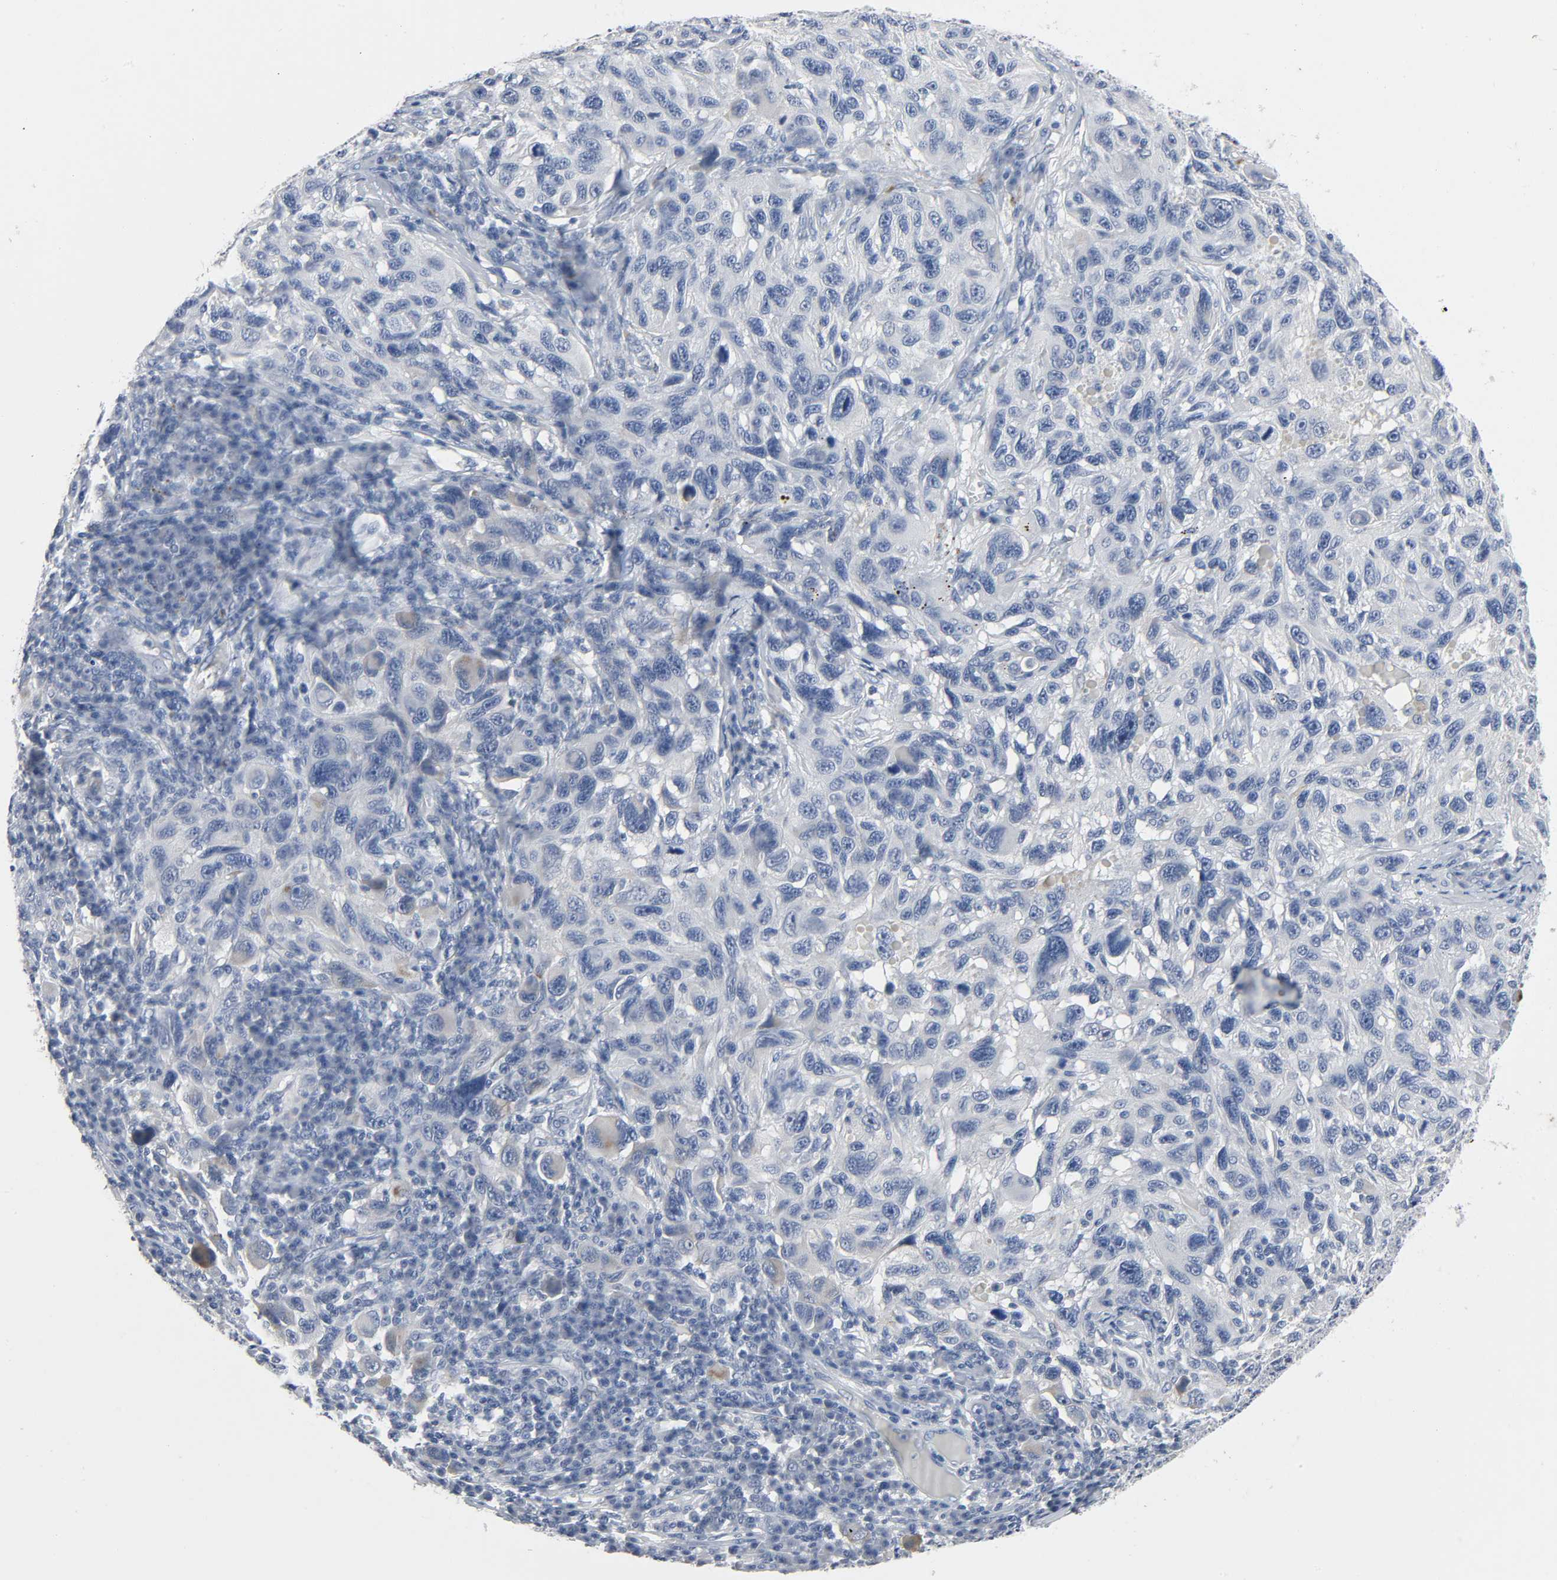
{"staining": {"intensity": "weak", "quantity": "<25%", "location": "cytoplasmic/membranous"}, "tissue": "melanoma", "cell_type": "Tumor cells", "image_type": "cancer", "snomed": [{"axis": "morphology", "description": "Malignant melanoma, NOS"}, {"axis": "topography", "description": "Skin"}], "caption": "Immunohistochemistry (IHC) of melanoma displays no positivity in tumor cells. (Brightfield microscopy of DAB immunohistochemistry (IHC) at high magnification).", "gene": "FBLN5", "patient": {"sex": "male", "age": 53}}